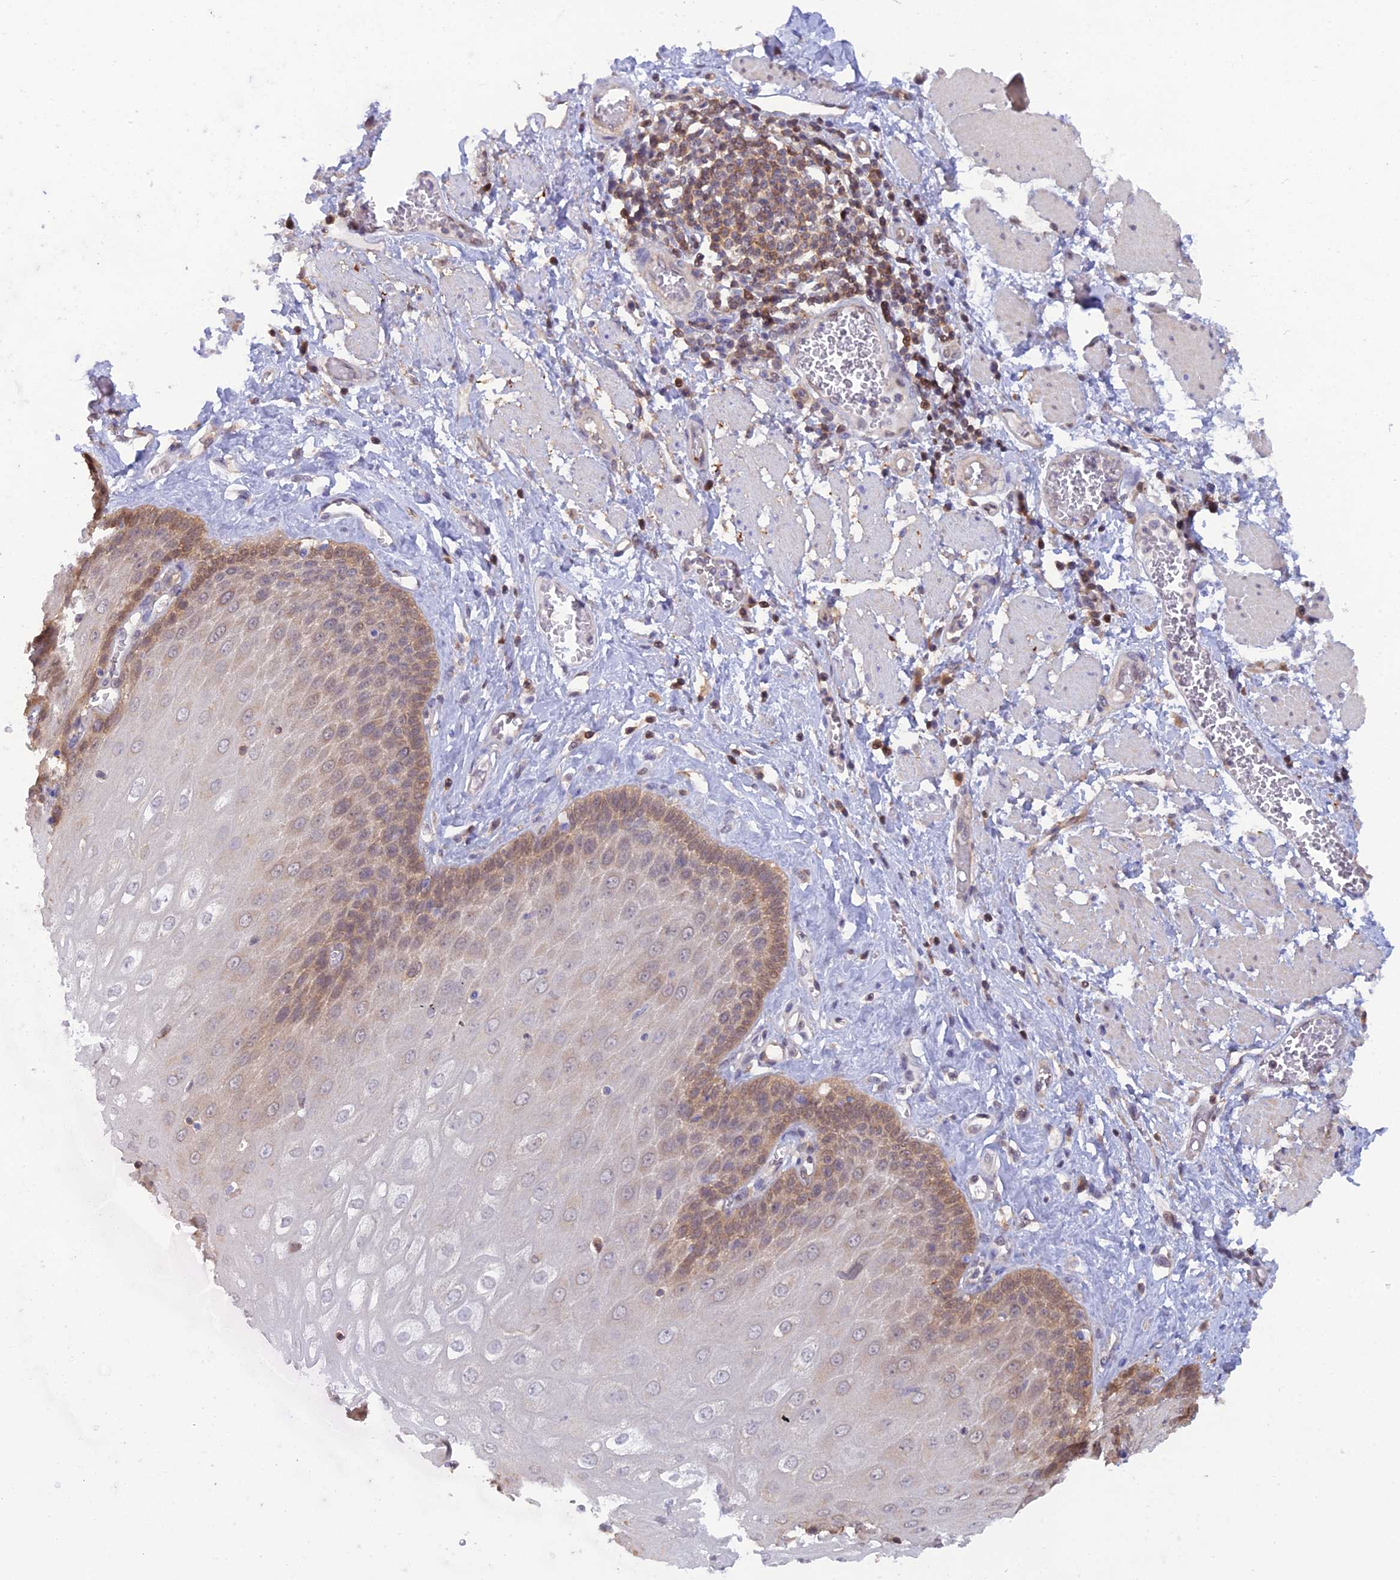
{"staining": {"intensity": "moderate", "quantity": "<25%", "location": "cytoplasmic/membranous,nuclear"}, "tissue": "esophagus", "cell_type": "Squamous epithelial cells", "image_type": "normal", "snomed": [{"axis": "morphology", "description": "Normal tissue, NOS"}, {"axis": "topography", "description": "Esophagus"}], "caption": "Esophagus stained with DAB IHC reveals low levels of moderate cytoplasmic/membranous,nuclear staining in approximately <25% of squamous epithelial cells.", "gene": "HINT1", "patient": {"sex": "male", "age": 60}}